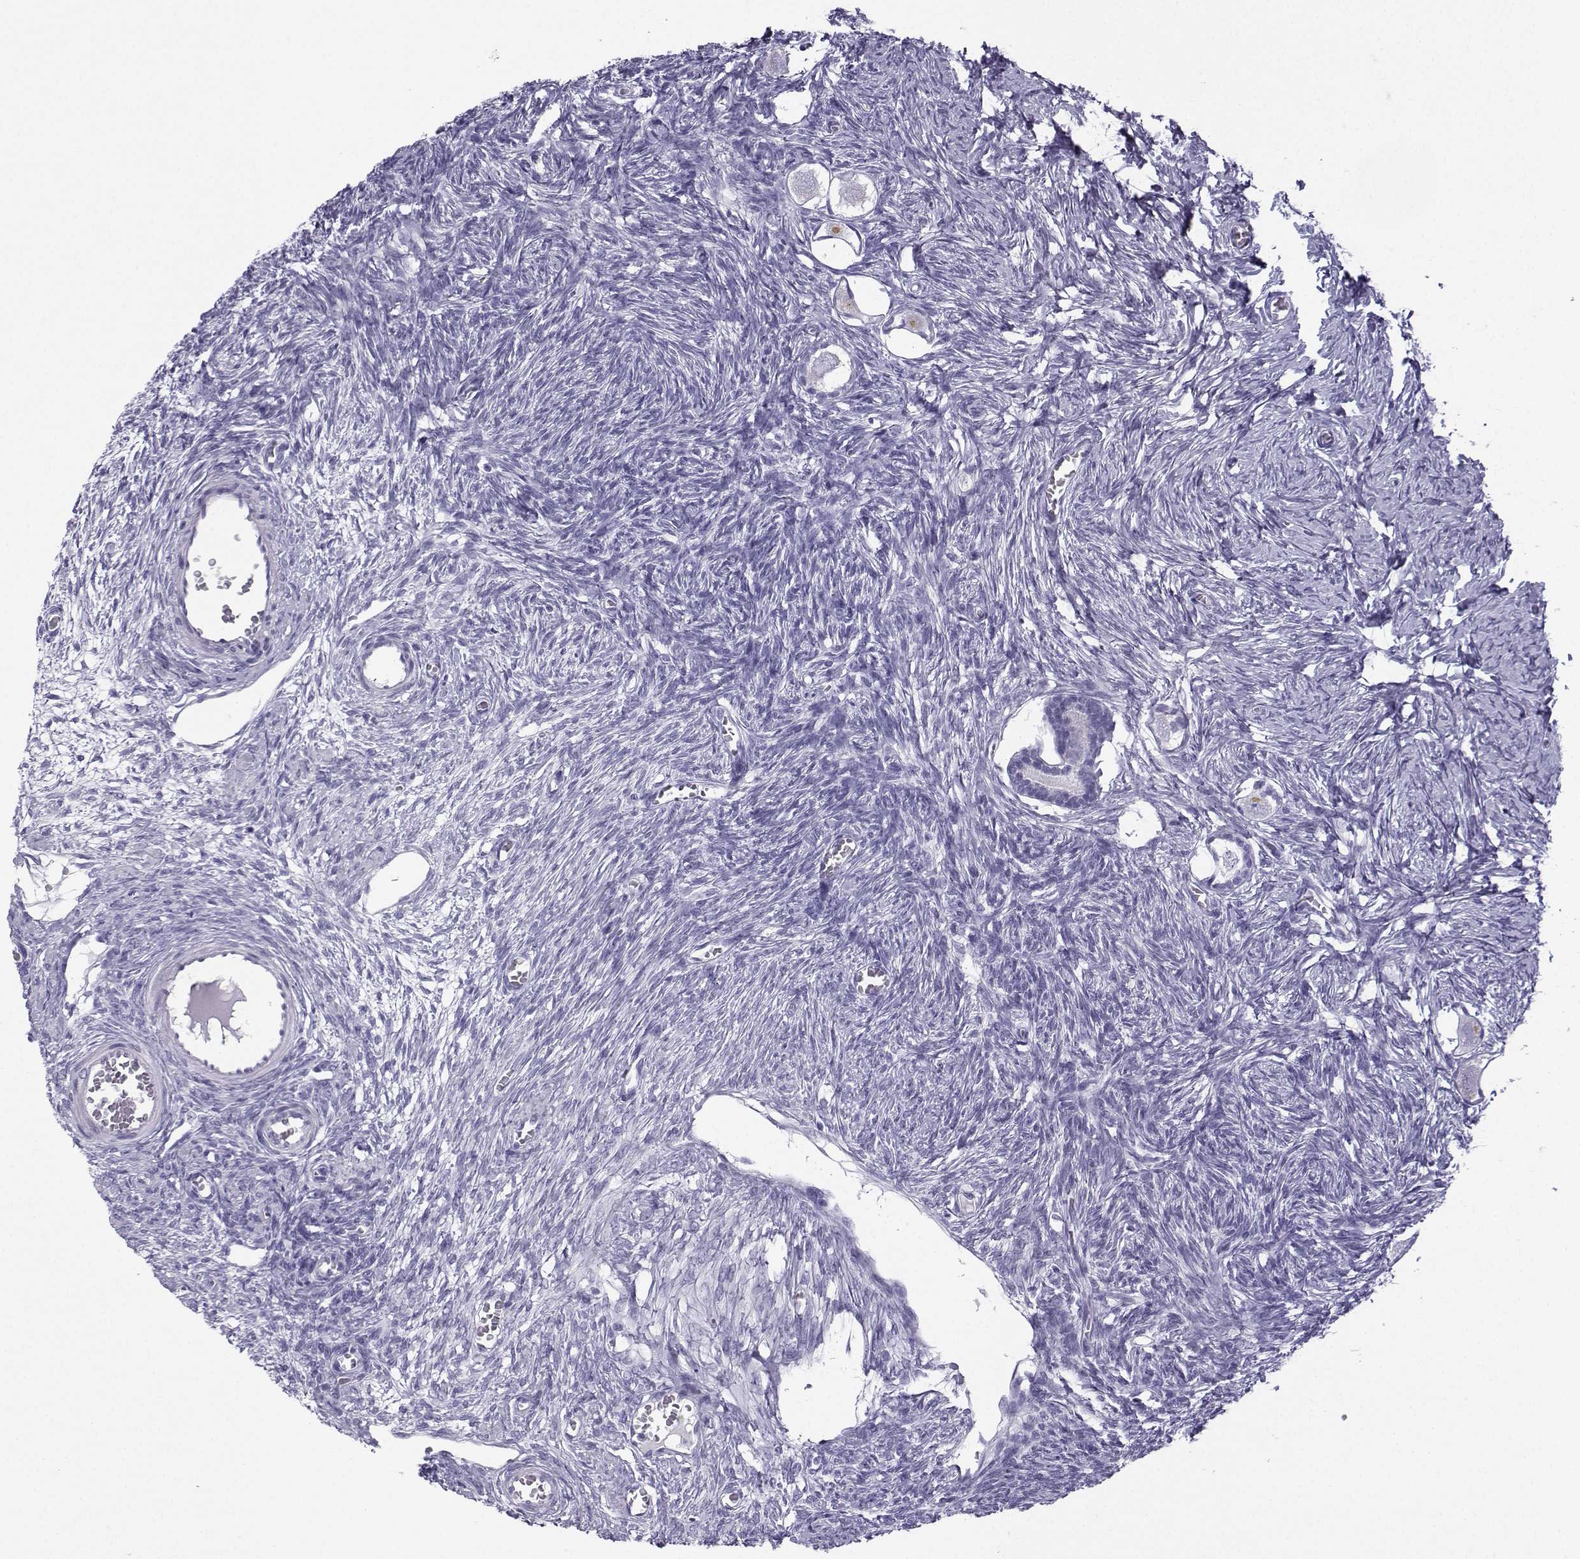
{"staining": {"intensity": "negative", "quantity": "none", "location": "none"}, "tissue": "ovary", "cell_type": "Follicle cells", "image_type": "normal", "snomed": [{"axis": "morphology", "description": "Normal tissue, NOS"}, {"axis": "topography", "description": "Ovary"}], "caption": "The IHC histopathology image has no significant positivity in follicle cells of ovary.", "gene": "NEFL", "patient": {"sex": "female", "age": 27}}